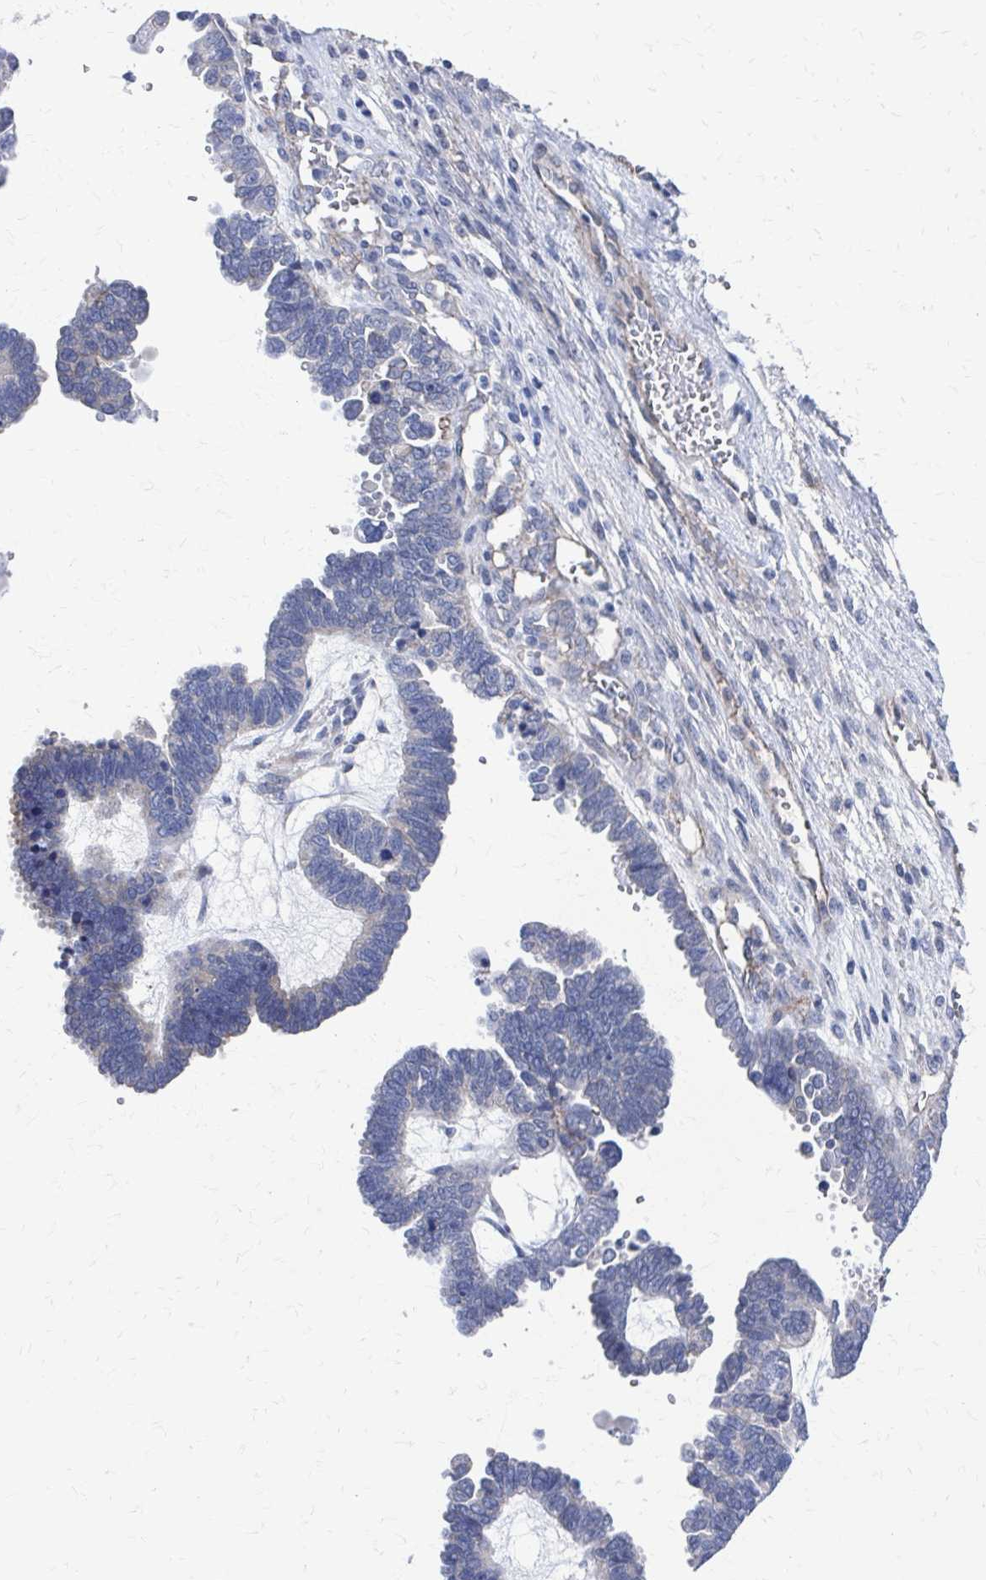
{"staining": {"intensity": "negative", "quantity": "none", "location": "none"}, "tissue": "ovarian cancer", "cell_type": "Tumor cells", "image_type": "cancer", "snomed": [{"axis": "morphology", "description": "Cystadenocarcinoma, serous, NOS"}, {"axis": "topography", "description": "Ovary"}], "caption": "This is an immunohistochemistry (IHC) photomicrograph of human ovarian cancer. There is no positivity in tumor cells.", "gene": "PLEKHG7", "patient": {"sex": "female", "age": 51}}